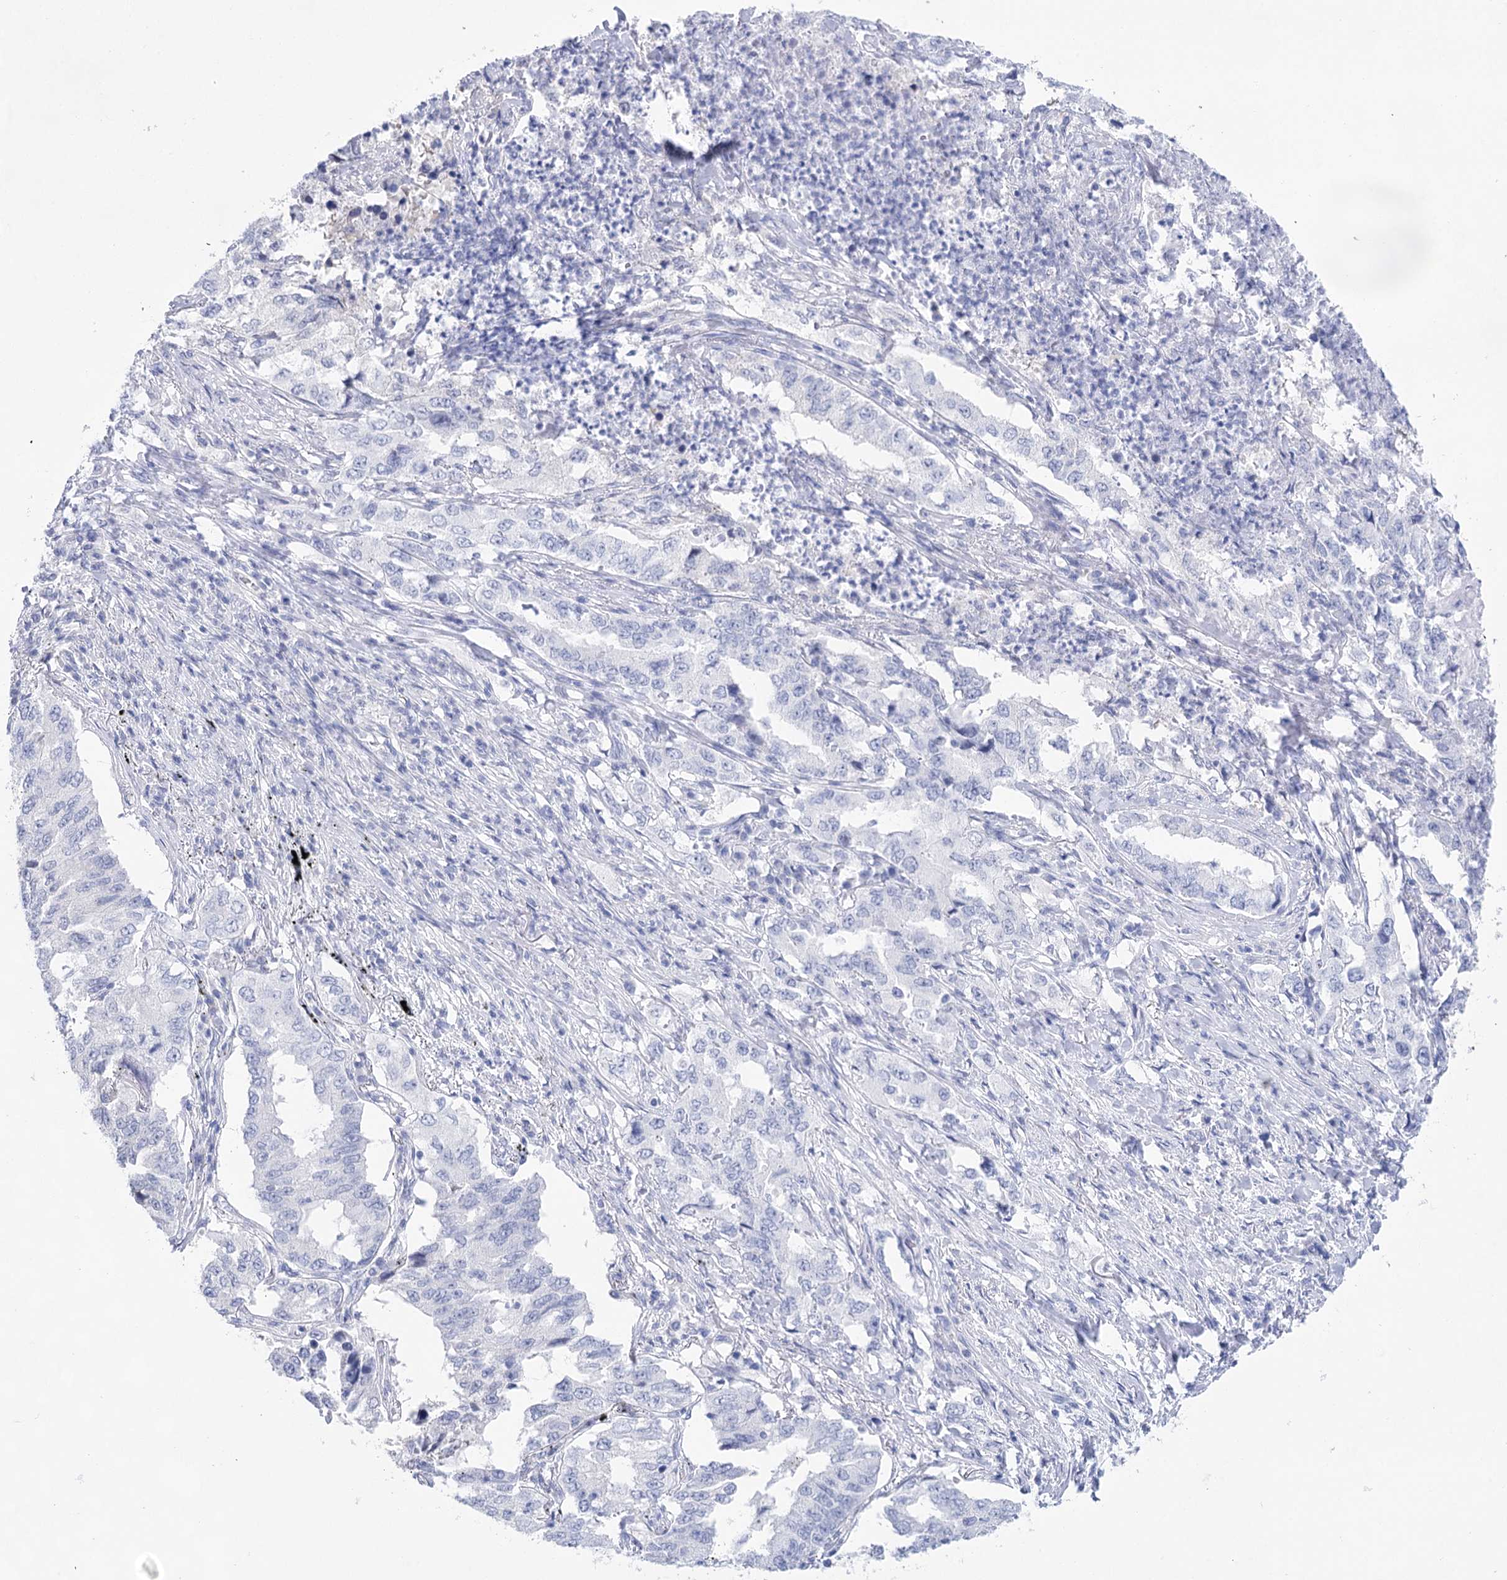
{"staining": {"intensity": "negative", "quantity": "none", "location": "none"}, "tissue": "lung cancer", "cell_type": "Tumor cells", "image_type": "cancer", "snomed": [{"axis": "morphology", "description": "Adenocarcinoma, NOS"}, {"axis": "topography", "description": "Lung"}], "caption": "A high-resolution photomicrograph shows immunohistochemistry staining of lung adenocarcinoma, which displays no significant staining in tumor cells. Nuclei are stained in blue.", "gene": "LALBA", "patient": {"sex": "female", "age": 51}}